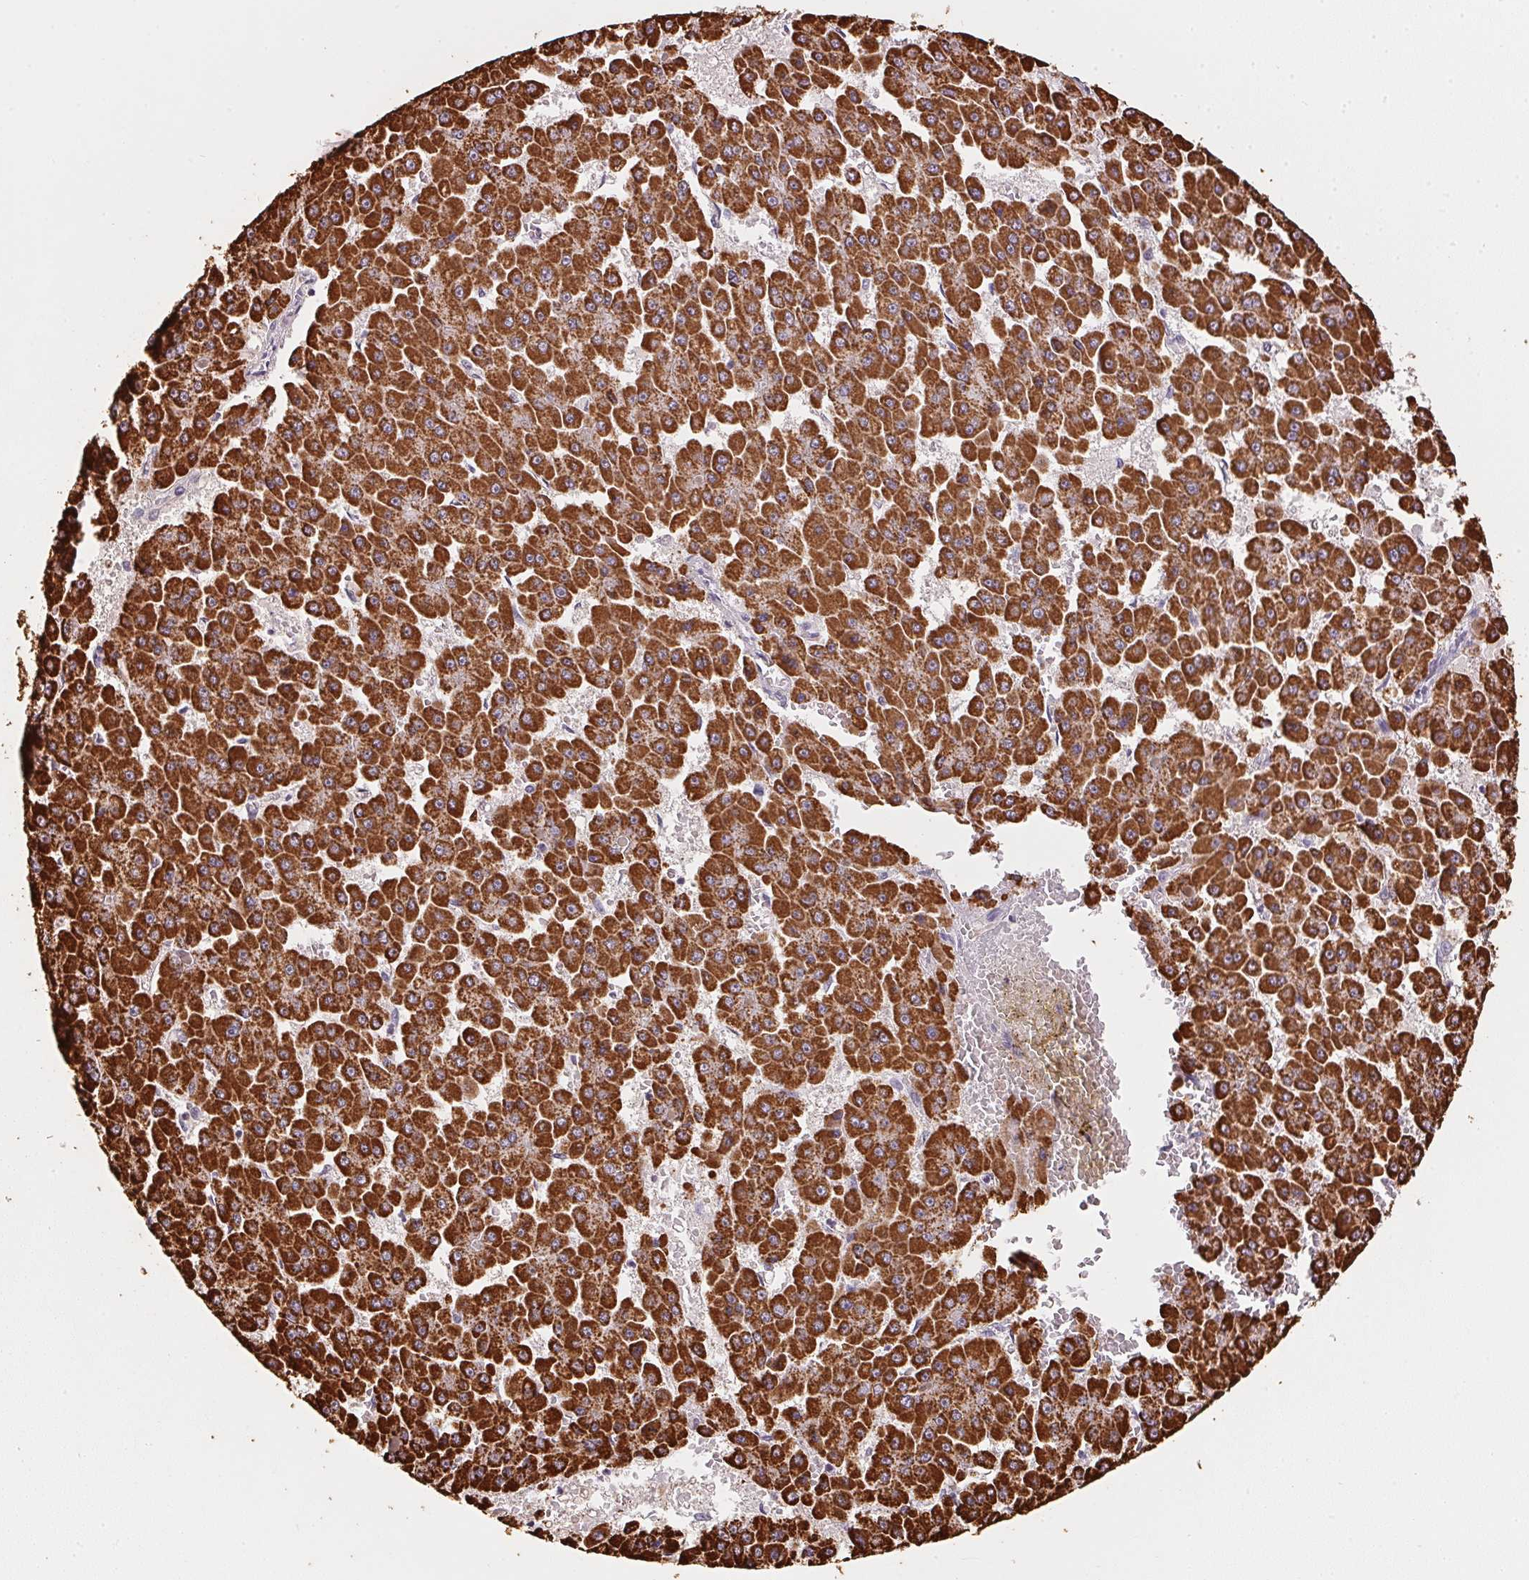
{"staining": {"intensity": "strong", "quantity": ">75%", "location": "cytoplasmic/membranous"}, "tissue": "liver cancer", "cell_type": "Tumor cells", "image_type": "cancer", "snomed": [{"axis": "morphology", "description": "Carcinoma, Hepatocellular, NOS"}, {"axis": "topography", "description": "Liver"}], "caption": "Liver cancer tissue exhibits strong cytoplasmic/membranous expression in approximately >75% of tumor cells", "gene": "SC5D", "patient": {"sex": "male", "age": 78}}